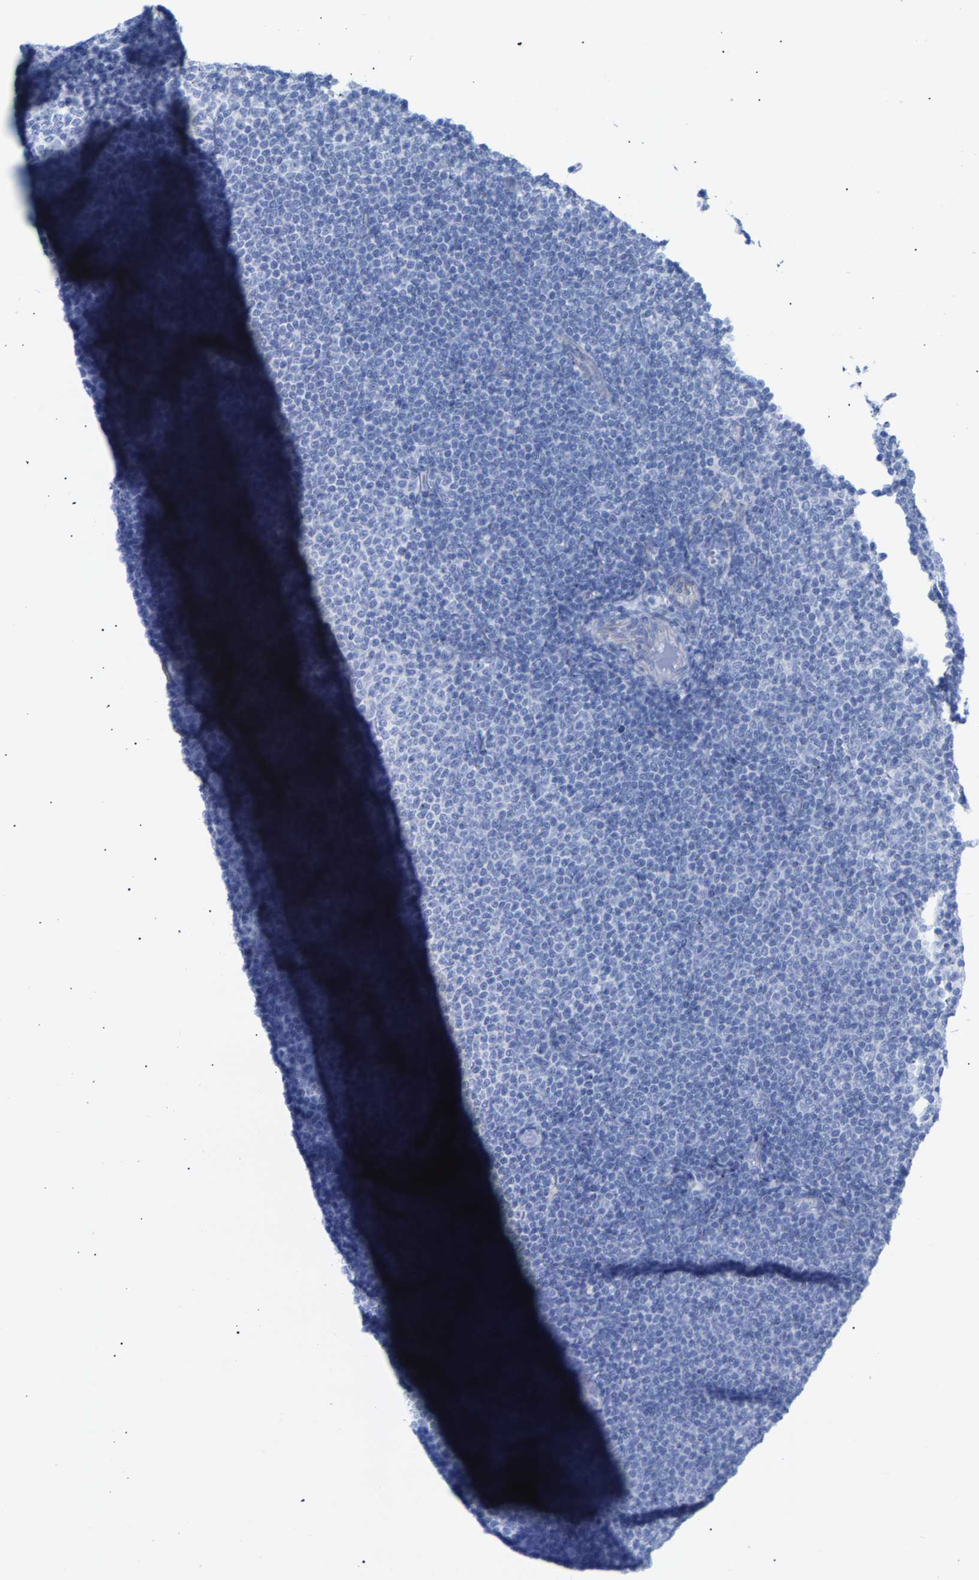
{"staining": {"intensity": "negative", "quantity": "none", "location": "none"}, "tissue": "lymphoma", "cell_type": "Tumor cells", "image_type": "cancer", "snomed": [{"axis": "morphology", "description": "Malignant lymphoma, non-Hodgkin's type, Low grade"}, {"axis": "topography", "description": "Lymph node"}], "caption": "Micrograph shows no protein expression in tumor cells of malignant lymphoma, non-Hodgkin's type (low-grade) tissue.", "gene": "CPA1", "patient": {"sex": "female", "age": 53}}